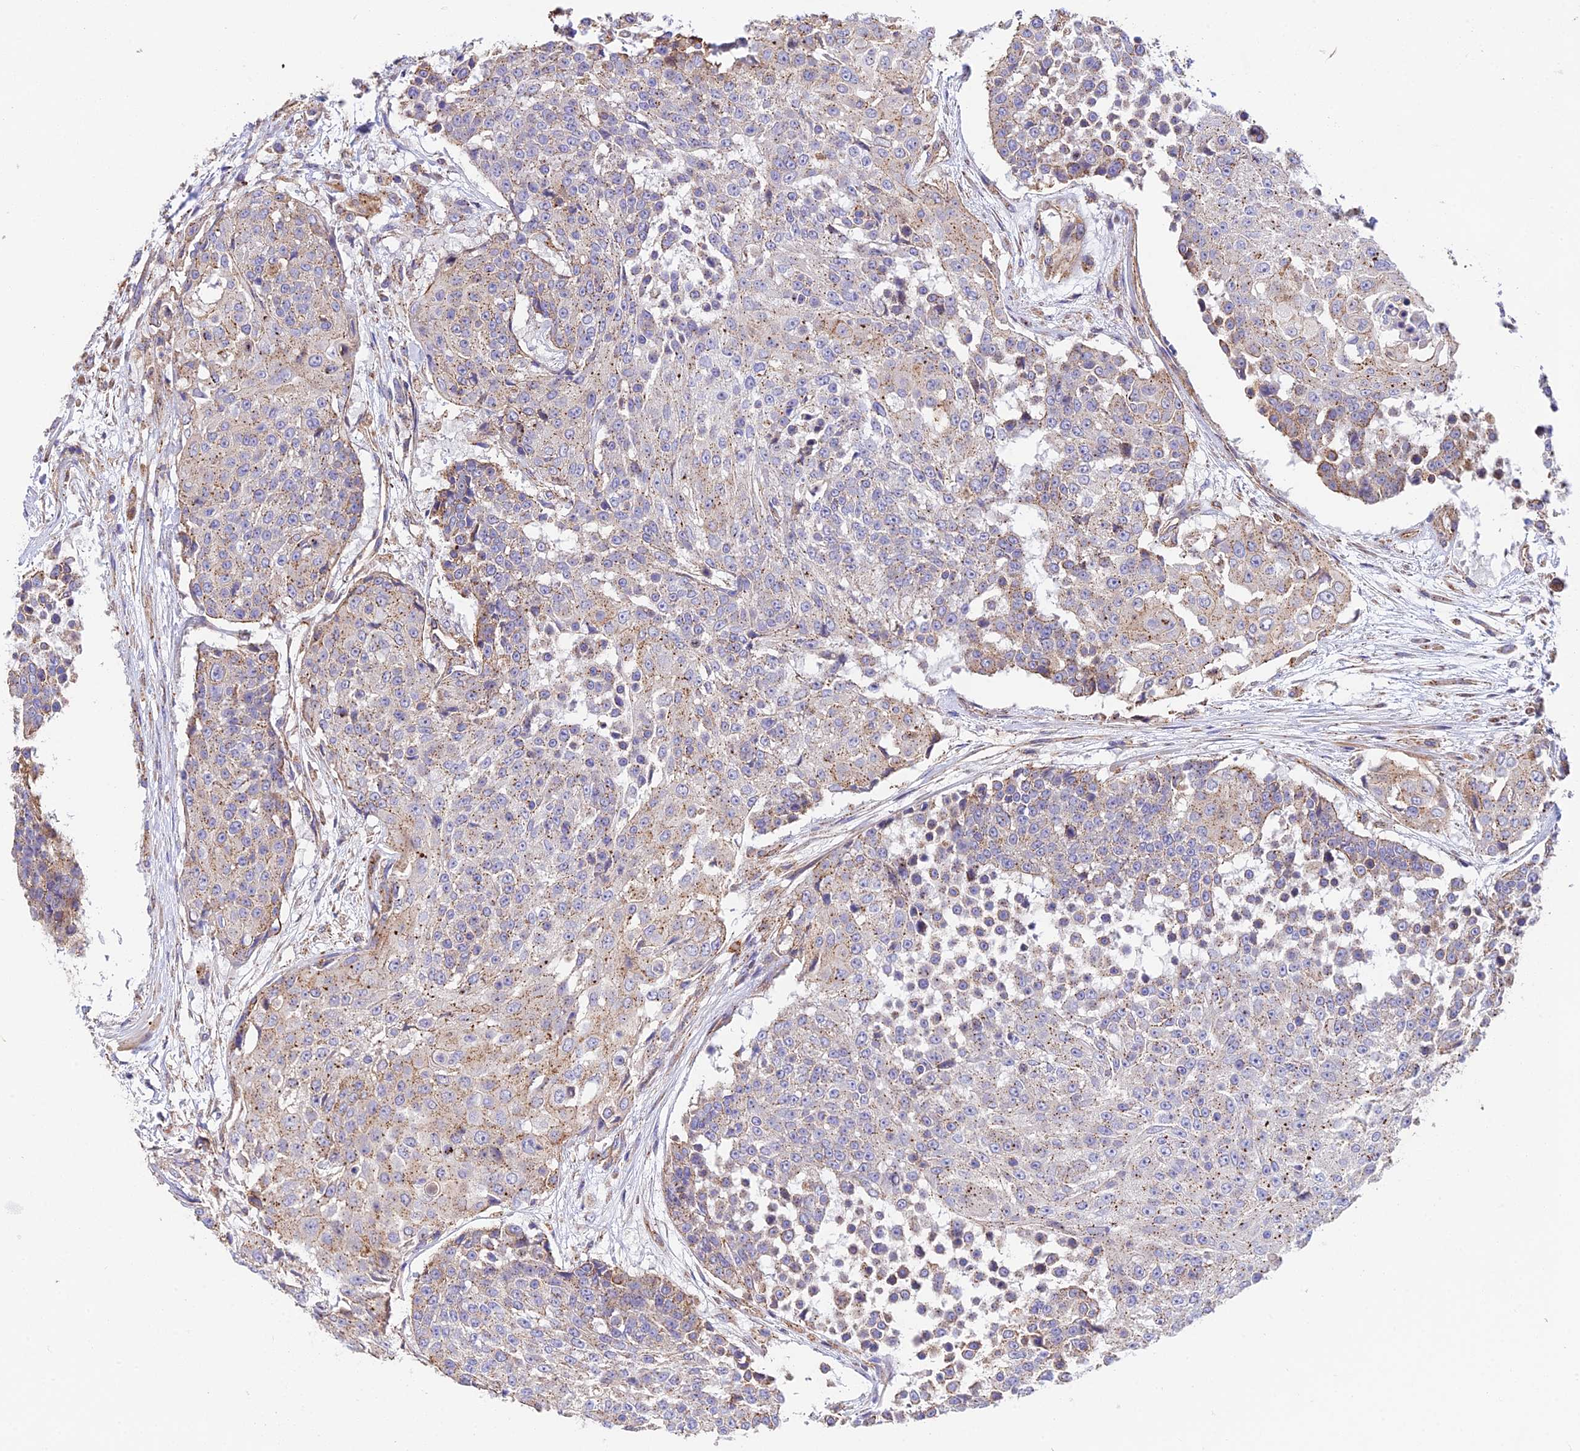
{"staining": {"intensity": "moderate", "quantity": "25%-75%", "location": "cytoplasmic/membranous"}, "tissue": "urothelial cancer", "cell_type": "Tumor cells", "image_type": "cancer", "snomed": [{"axis": "morphology", "description": "Urothelial carcinoma, High grade"}, {"axis": "topography", "description": "Urinary bladder"}], "caption": "An immunohistochemistry (IHC) photomicrograph of neoplastic tissue is shown. Protein staining in brown labels moderate cytoplasmic/membranous positivity in high-grade urothelial carcinoma within tumor cells.", "gene": "QRFP", "patient": {"sex": "female", "age": 63}}